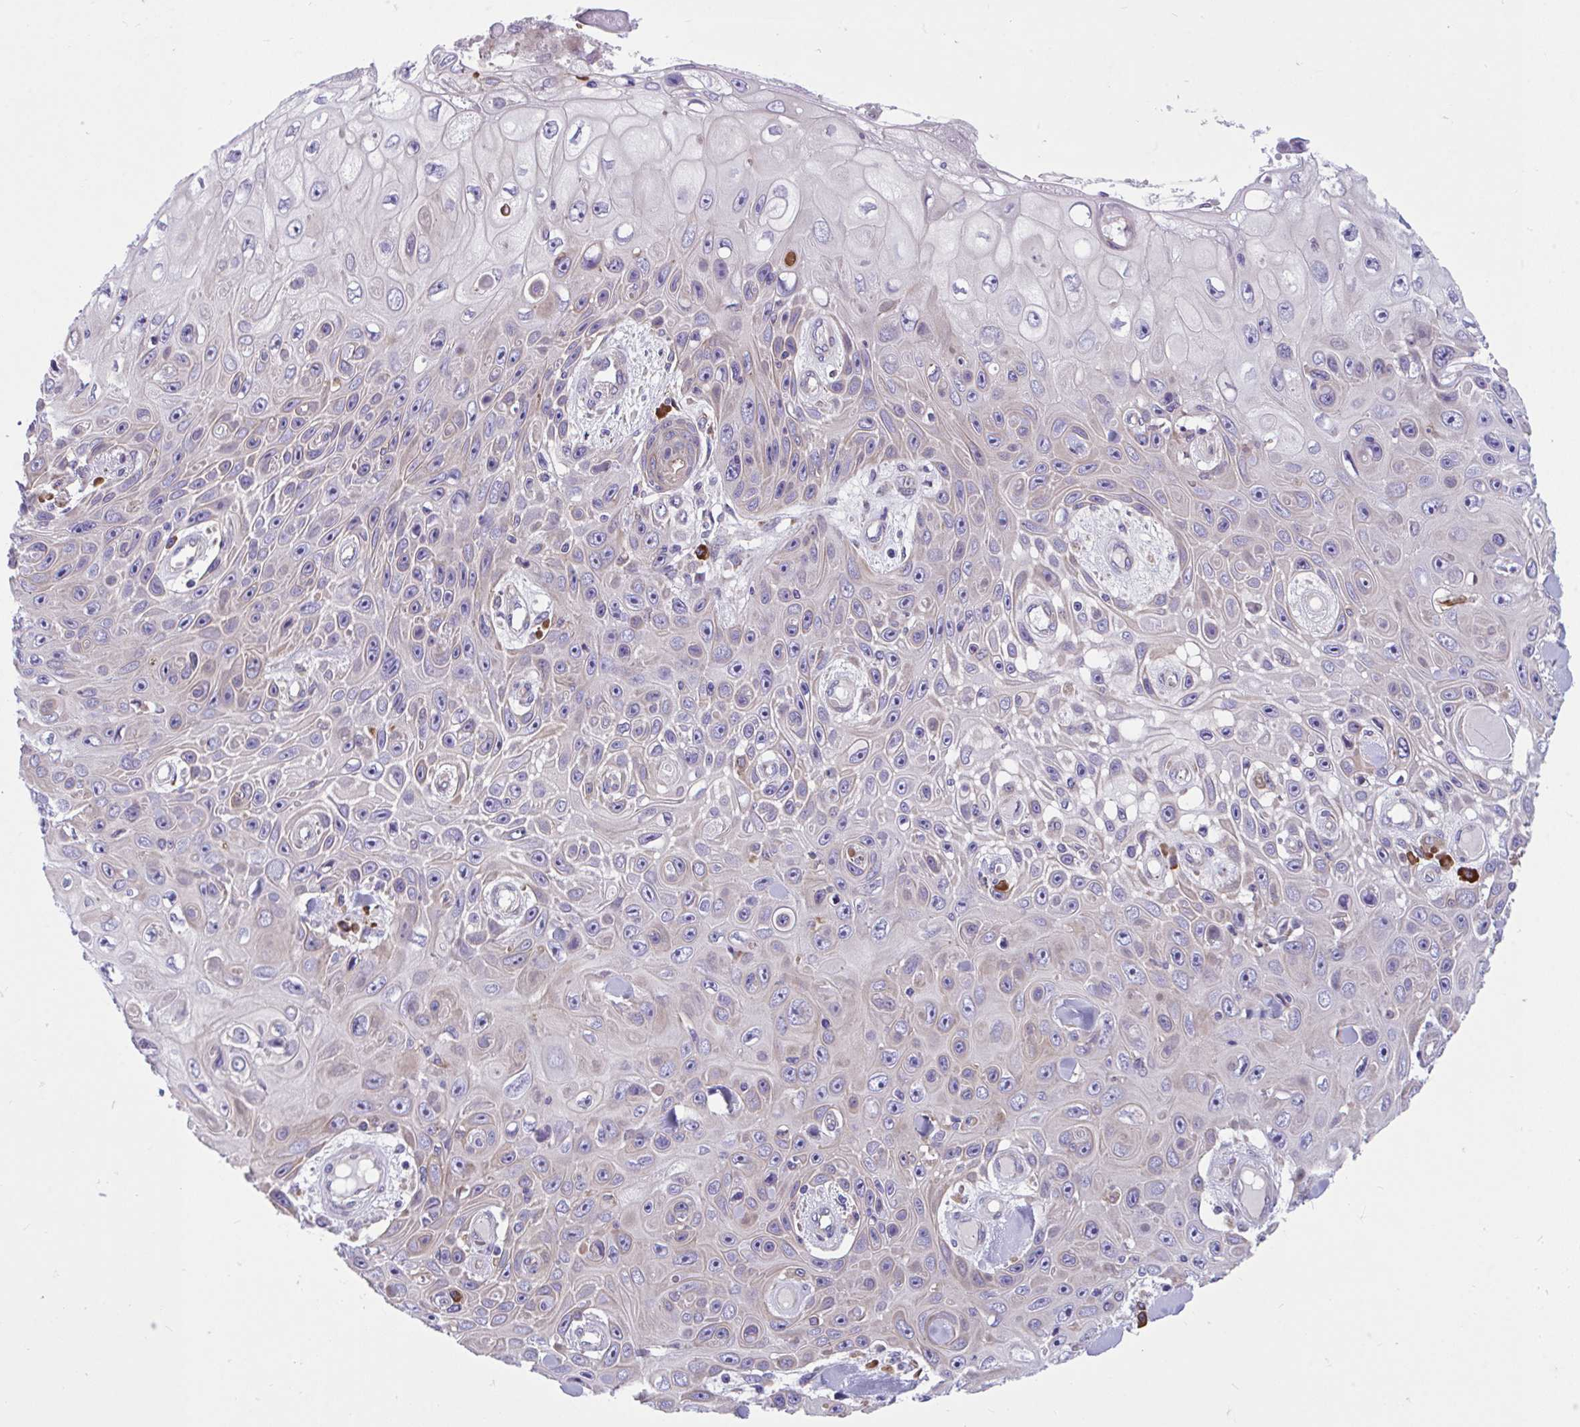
{"staining": {"intensity": "negative", "quantity": "none", "location": "none"}, "tissue": "skin cancer", "cell_type": "Tumor cells", "image_type": "cancer", "snomed": [{"axis": "morphology", "description": "Squamous cell carcinoma, NOS"}, {"axis": "topography", "description": "Skin"}], "caption": "Histopathology image shows no significant protein expression in tumor cells of squamous cell carcinoma (skin). (DAB immunohistochemistry (IHC), high magnification).", "gene": "WBP1", "patient": {"sex": "male", "age": 82}}